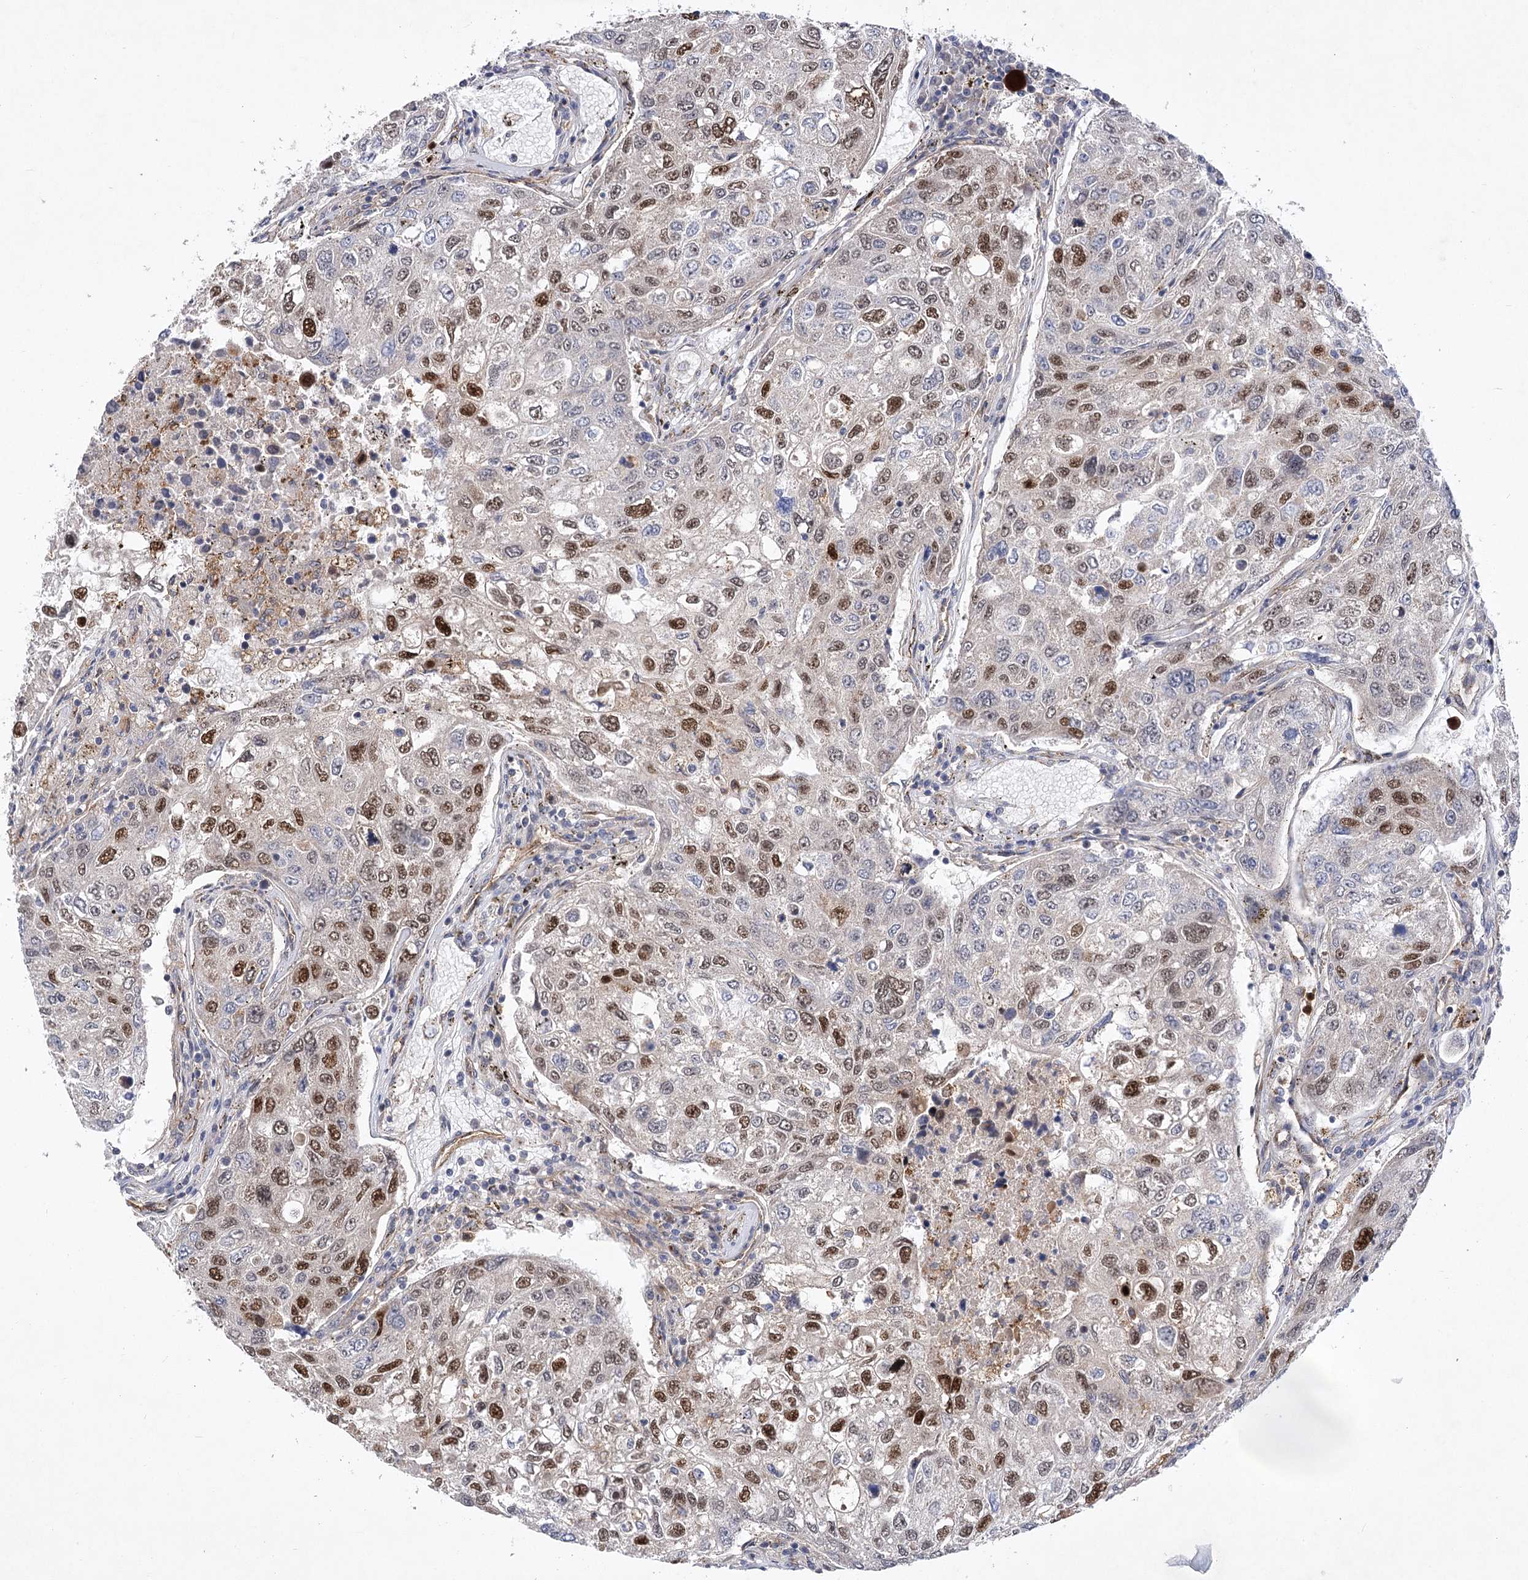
{"staining": {"intensity": "moderate", "quantity": "25%-75%", "location": "nuclear"}, "tissue": "urothelial cancer", "cell_type": "Tumor cells", "image_type": "cancer", "snomed": [{"axis": "morphology", "description": "Urothelial carcinoma, High grade"}, {"axis": "topography", "description": "Lymph node"}, {"axis": "topography", "description": "Urinary bladder"}], "caption": "Approximately 25%-75% of tumor cells in human urothelial cancer show moderate nuclear protein expression as visualized by brown immunohistochemical staining.", "gene": "ARHGAP31", "patient": {"sex": "male", "age": 51}}